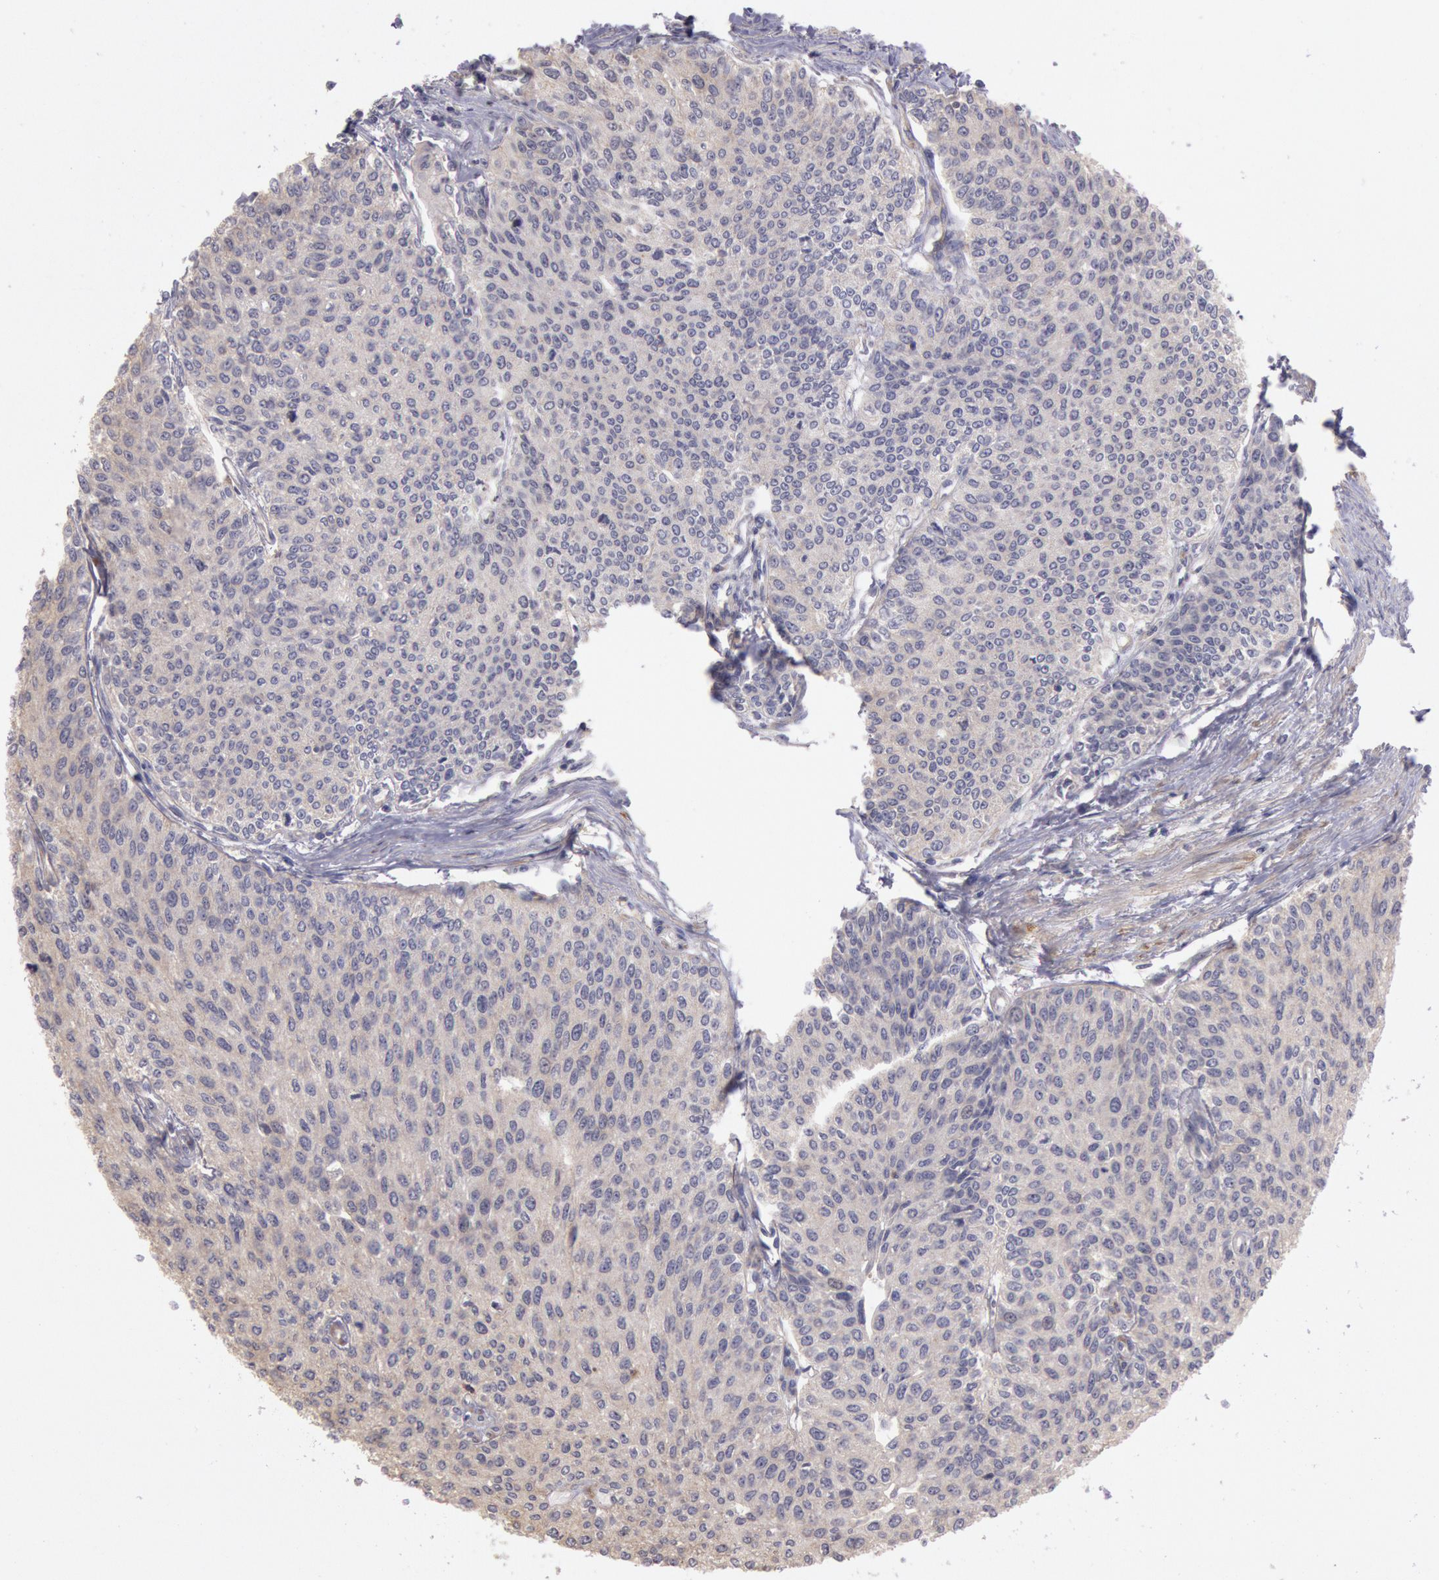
{"staining": {"intensity": "weak", "quantity": ">75%", "location": "cytoplasmic/membranous"}, "tissue": "urothelial cancer", "cell_type": "Tumor cells", "image_type": "cancer", "snomed": [{"axis": "morphology", "description": "Urothelial carcinoma, Low grade"}, {"axis": "topography", "description": "Urinary bladder"}], "caption": "High-power microscopy captured an immunohistochemistry image of urothelial cancer, revealing weak cytoplasmic/membranous staining in approximately >75% of tumor cells.", "gene": "NMT2", "patient": {"sex": "female", "age": 73}}